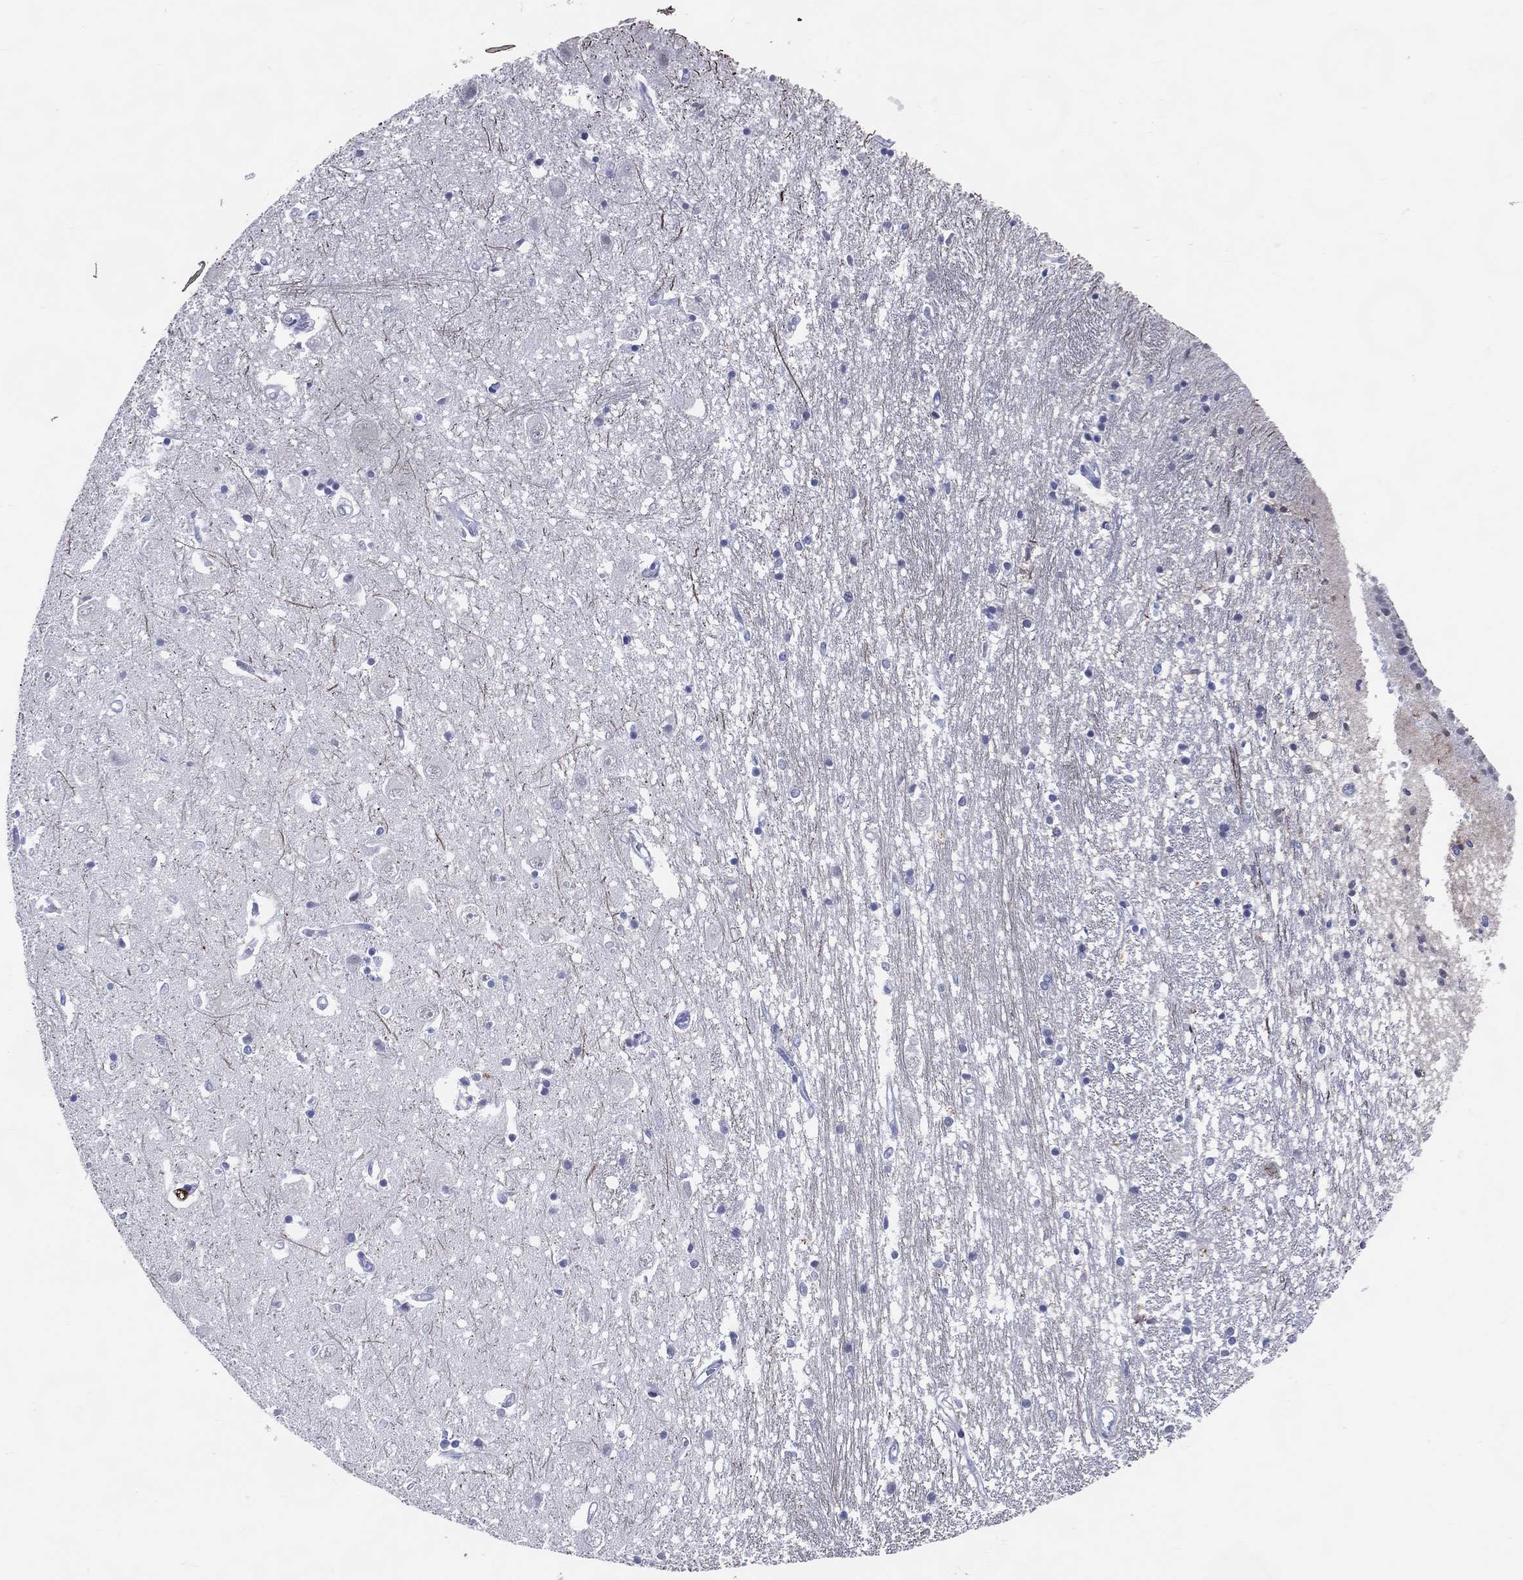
{"staining": {"intensity": "negative", "quantity": "none", "location": "none"}, "tissue": "caudate", "cell_type": "Glial cells", "image_type": "normal", "snomed": [{"axis": "morphology", "description": "Normal tissue, NOS"}, {"axis": "topography", "description": "Lateral ventricle wall"}], "caption": "Photomicrograph shows no significant protein expression in glial cells of normal caudate.", "gene": "CFAP58", "patient": {"sex": "male", "age": 54}}